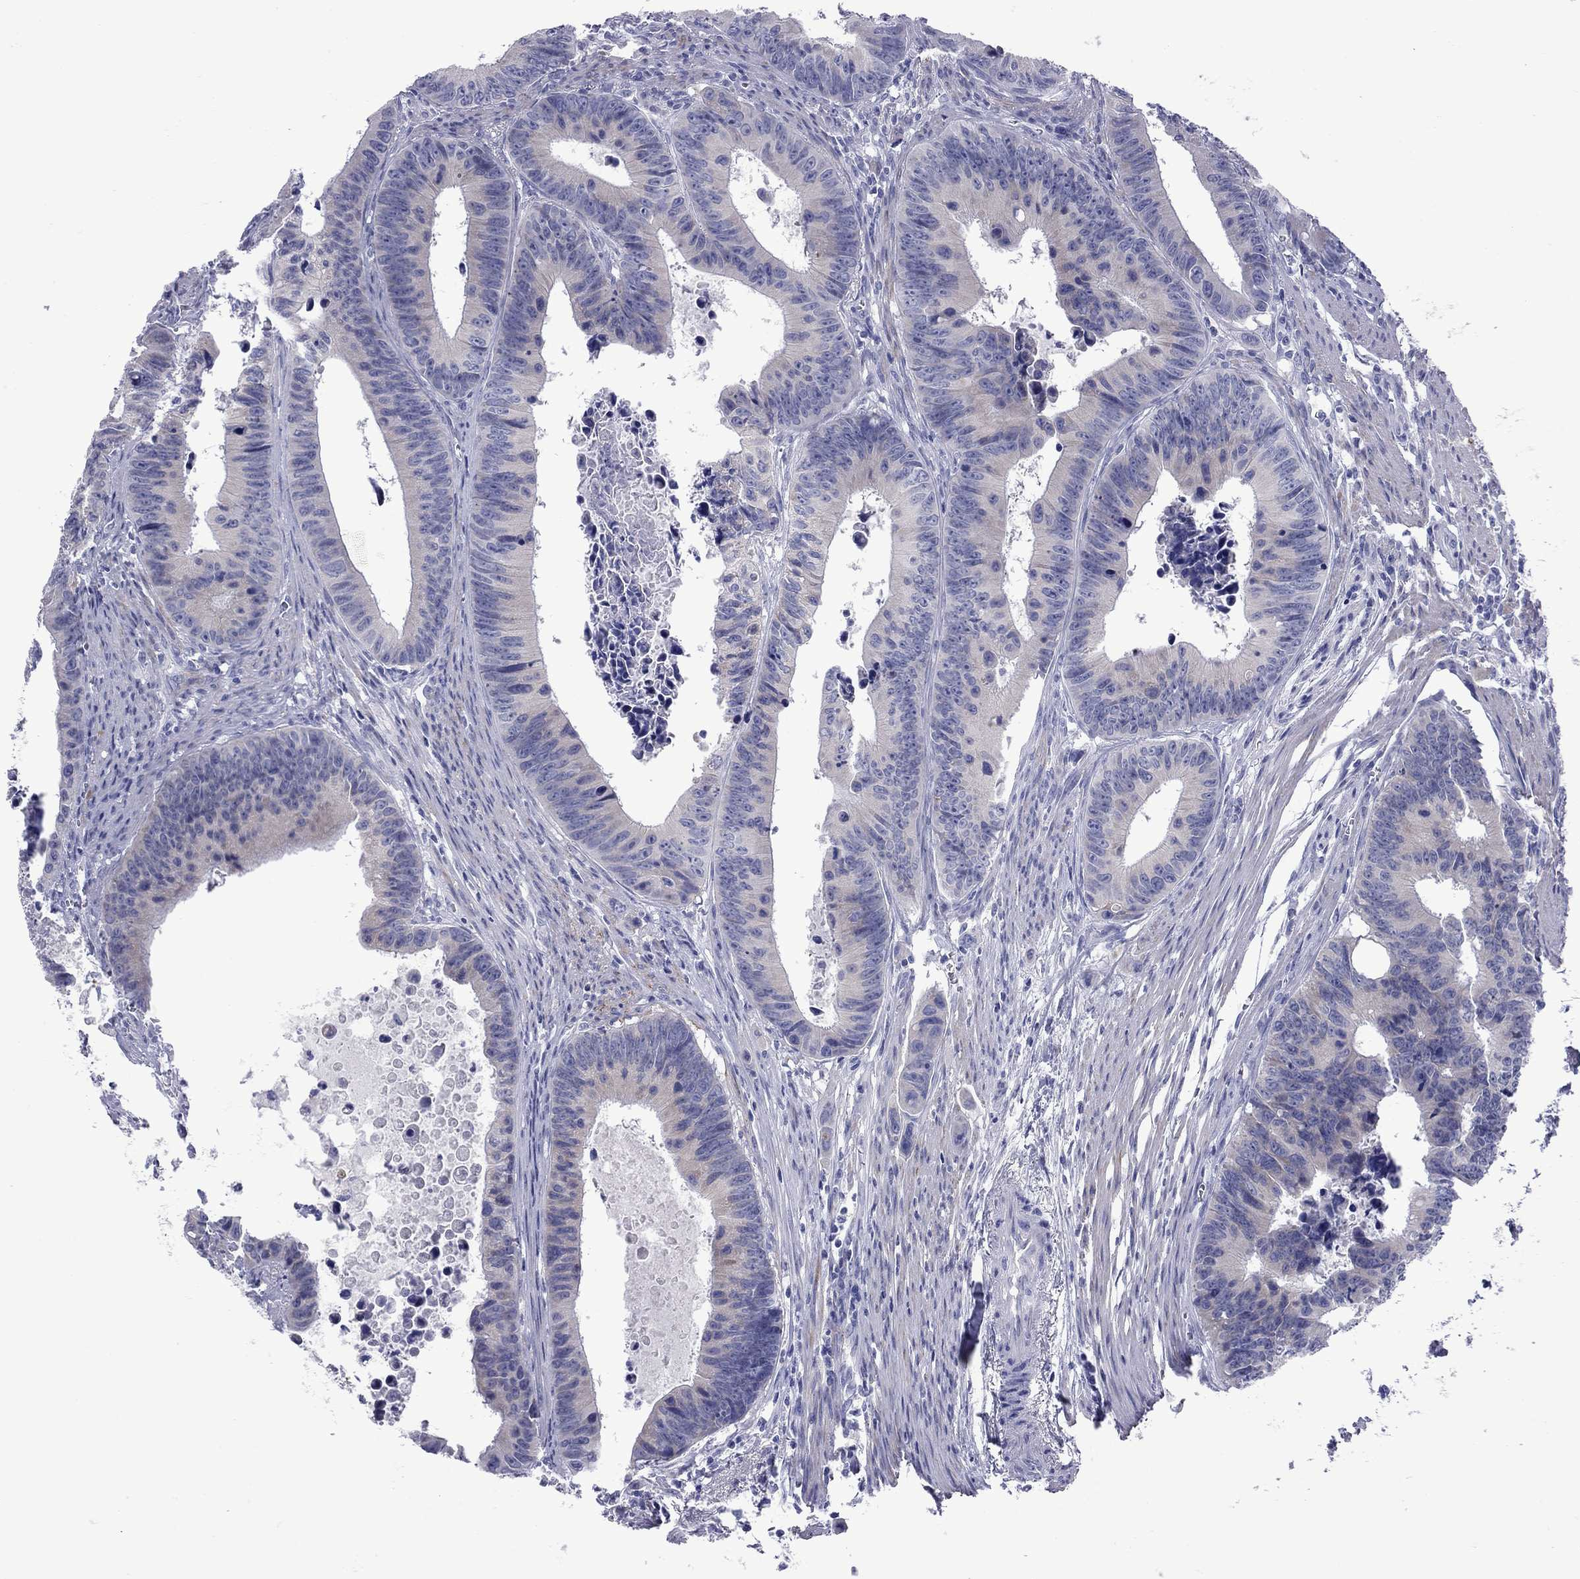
{"staining": {"intensity": "negative", "quantity": "none", "location": "none"}, "tissue": "colorectal cancer", "cell_type": "Tumor cells", "image_type": "cancer", "snomed": [{"axis": "morphology", "description": "Adenocarcinoma, NOS"}, {"axis": "topography", "description": "Colon"}], "caption": "DAB (3,3'-diaminobenzidine) immunohistochemical staining of human colorectal adenocarcinoma demonstrates no significant expression in tumor cells.", "gene": "EPPIN", "patient": {"sex": "female", "age": 87}}